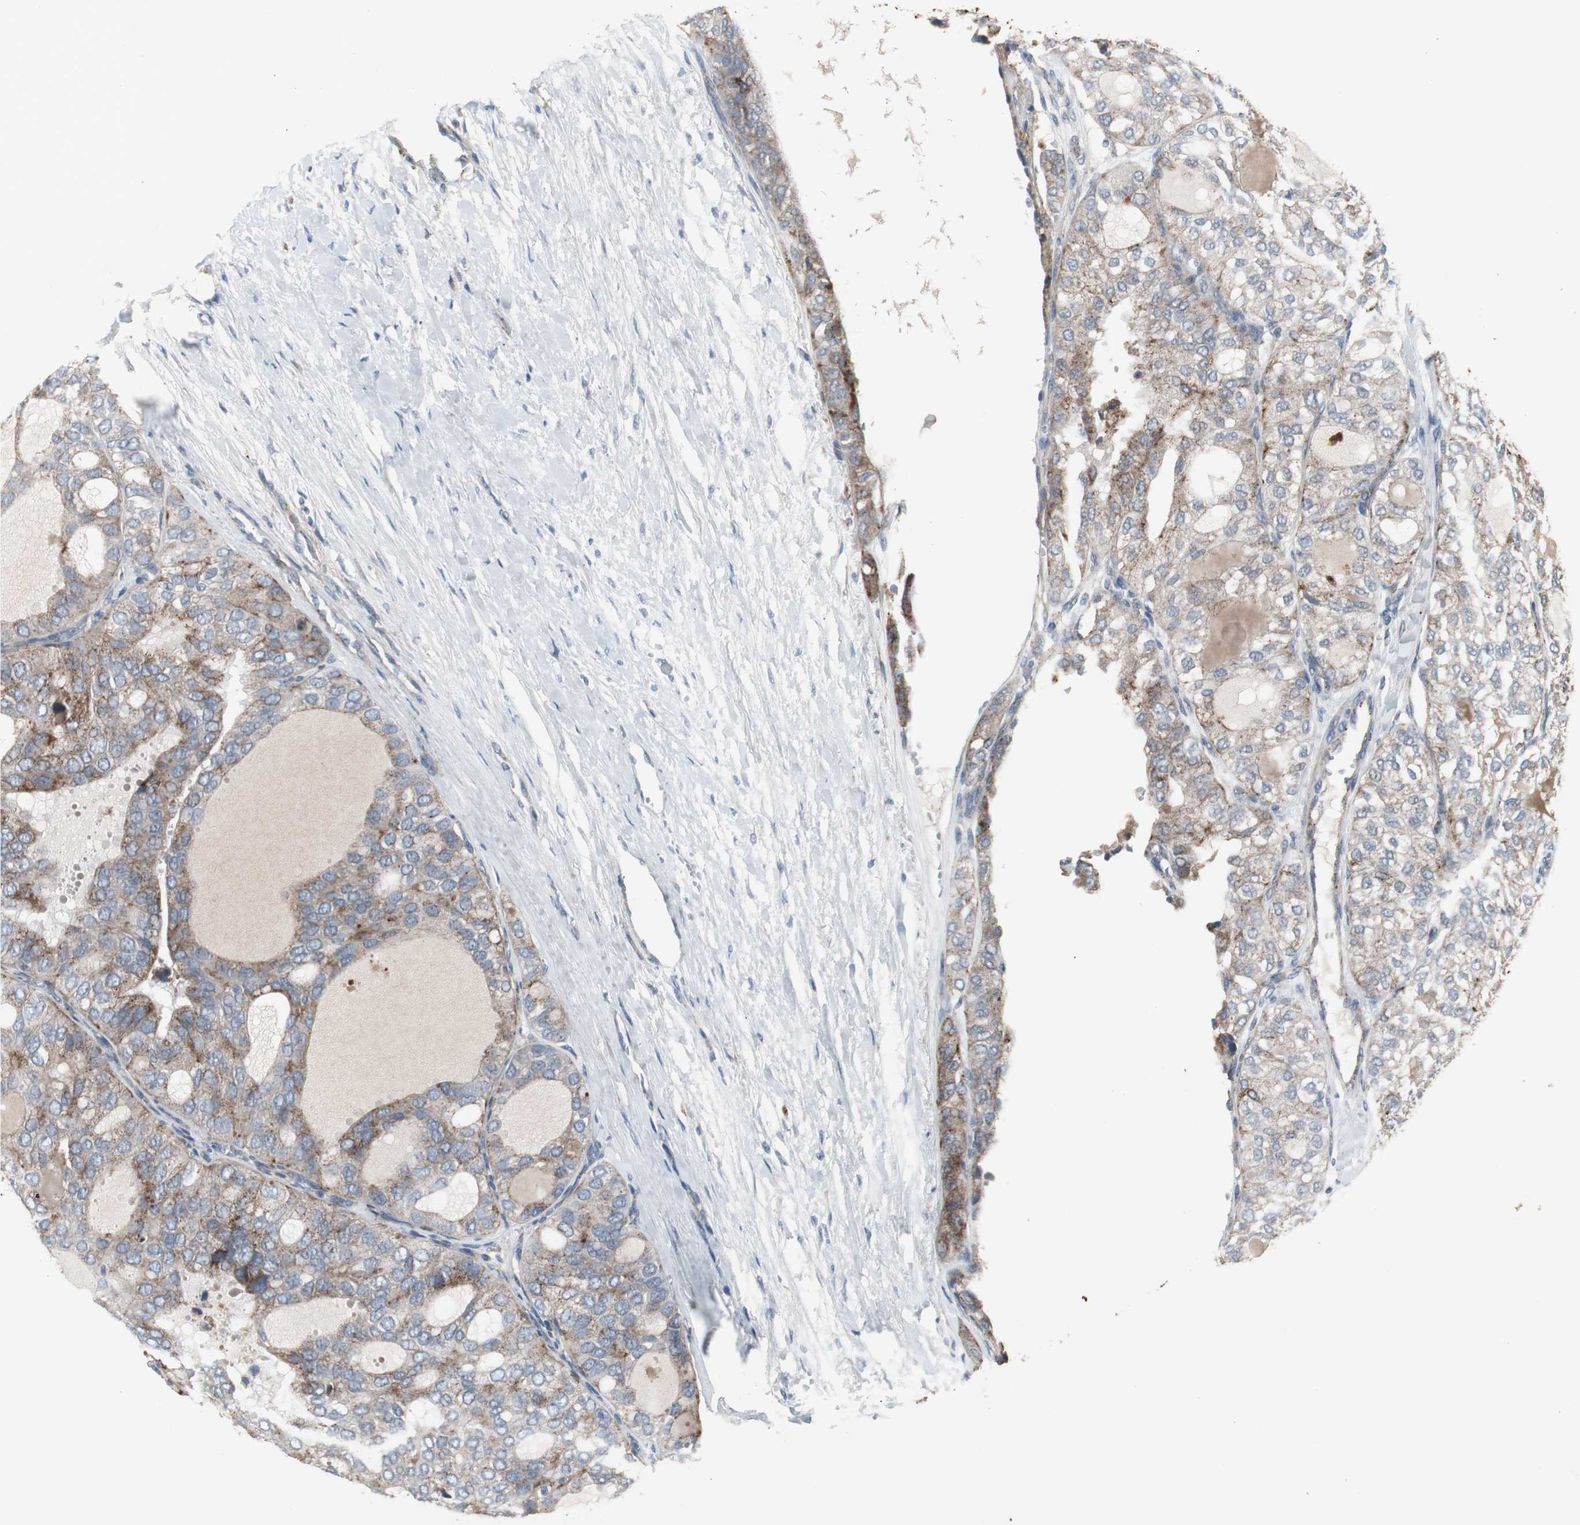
{"staining": {"intensity": "strong", "quantity": ">75%", "location": "cytoplasmic/membranous"}, "tissue": "thyroid cancer", "cell_type": "Tumor cells", "image_type": "cancer", "snomed": [{"axis": "morphology", "description": "Follicular adenoma carcinoma, NOS"}, {"axis": "topography", "description": "Thyroid gland"}], "caption": "Strong cytoplasmic/membranous staining for a protein is seen in about >75% of tumor cells of thyroid cancer (follicular adenoma carcinoma) using IHC.", "gene": "GBA1", "patient": {"sex": "male", "age": 75}}